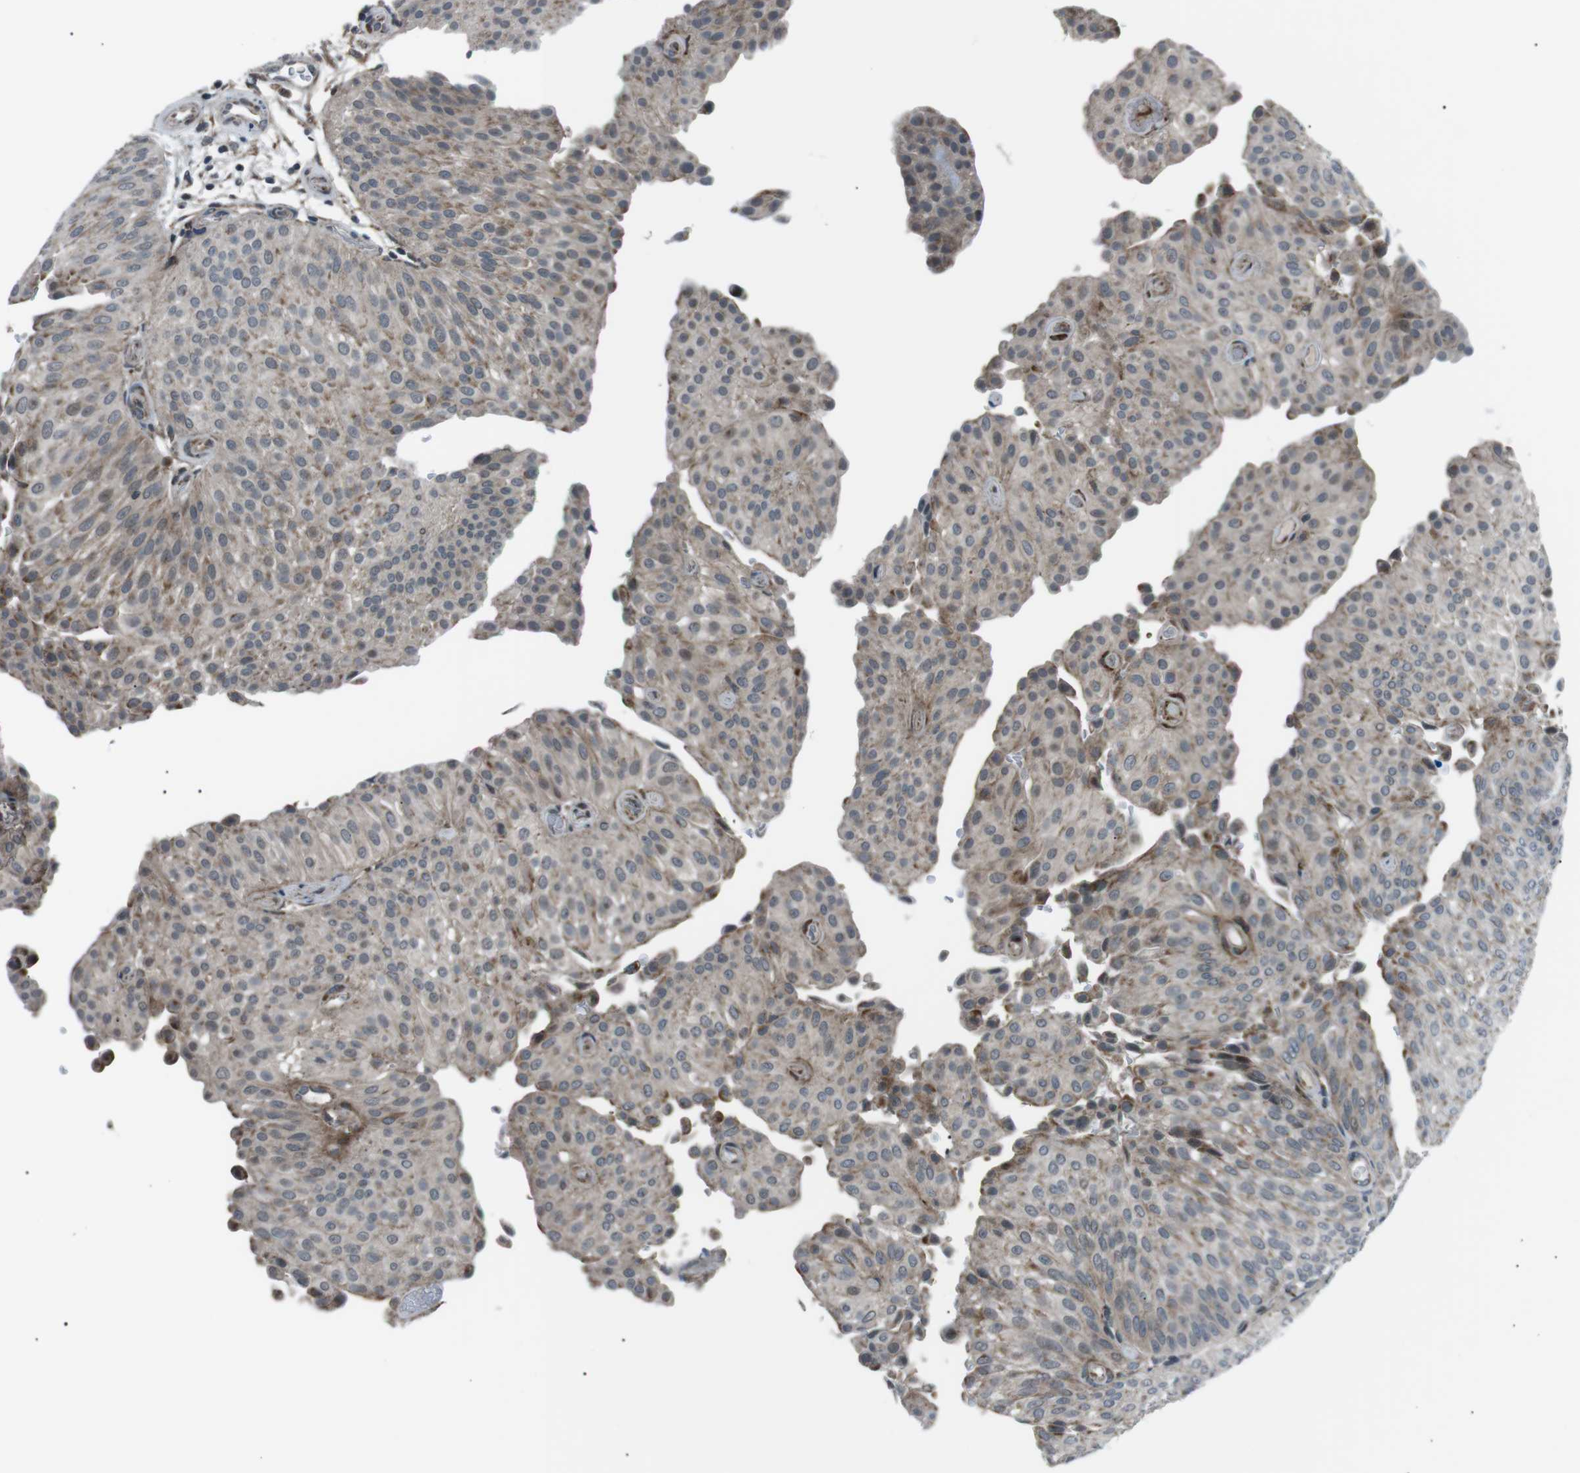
{"staining": {"intensity": "moderate", "quantity": "<25%", "location": "cytoplasmic/membranous"}, "tissue": "urothelial cancer", "cell_type": "Tumor cells", "image_type": "cancer", "snomed": [{"axis": "morphology", "description": "Urothelial carcinoma, Low grade"}, {"axis": "topography", "description": "Urinary bladder"}], "caption": "Moderate cytoplasmic/membranous positivity for a protein is present in about <25% of tumor cells of urothelial carcinoma (low-grade) using immunohistochemistry.", "gene": "ARID5B", "patient": {"sex": "female", "age": 60}}